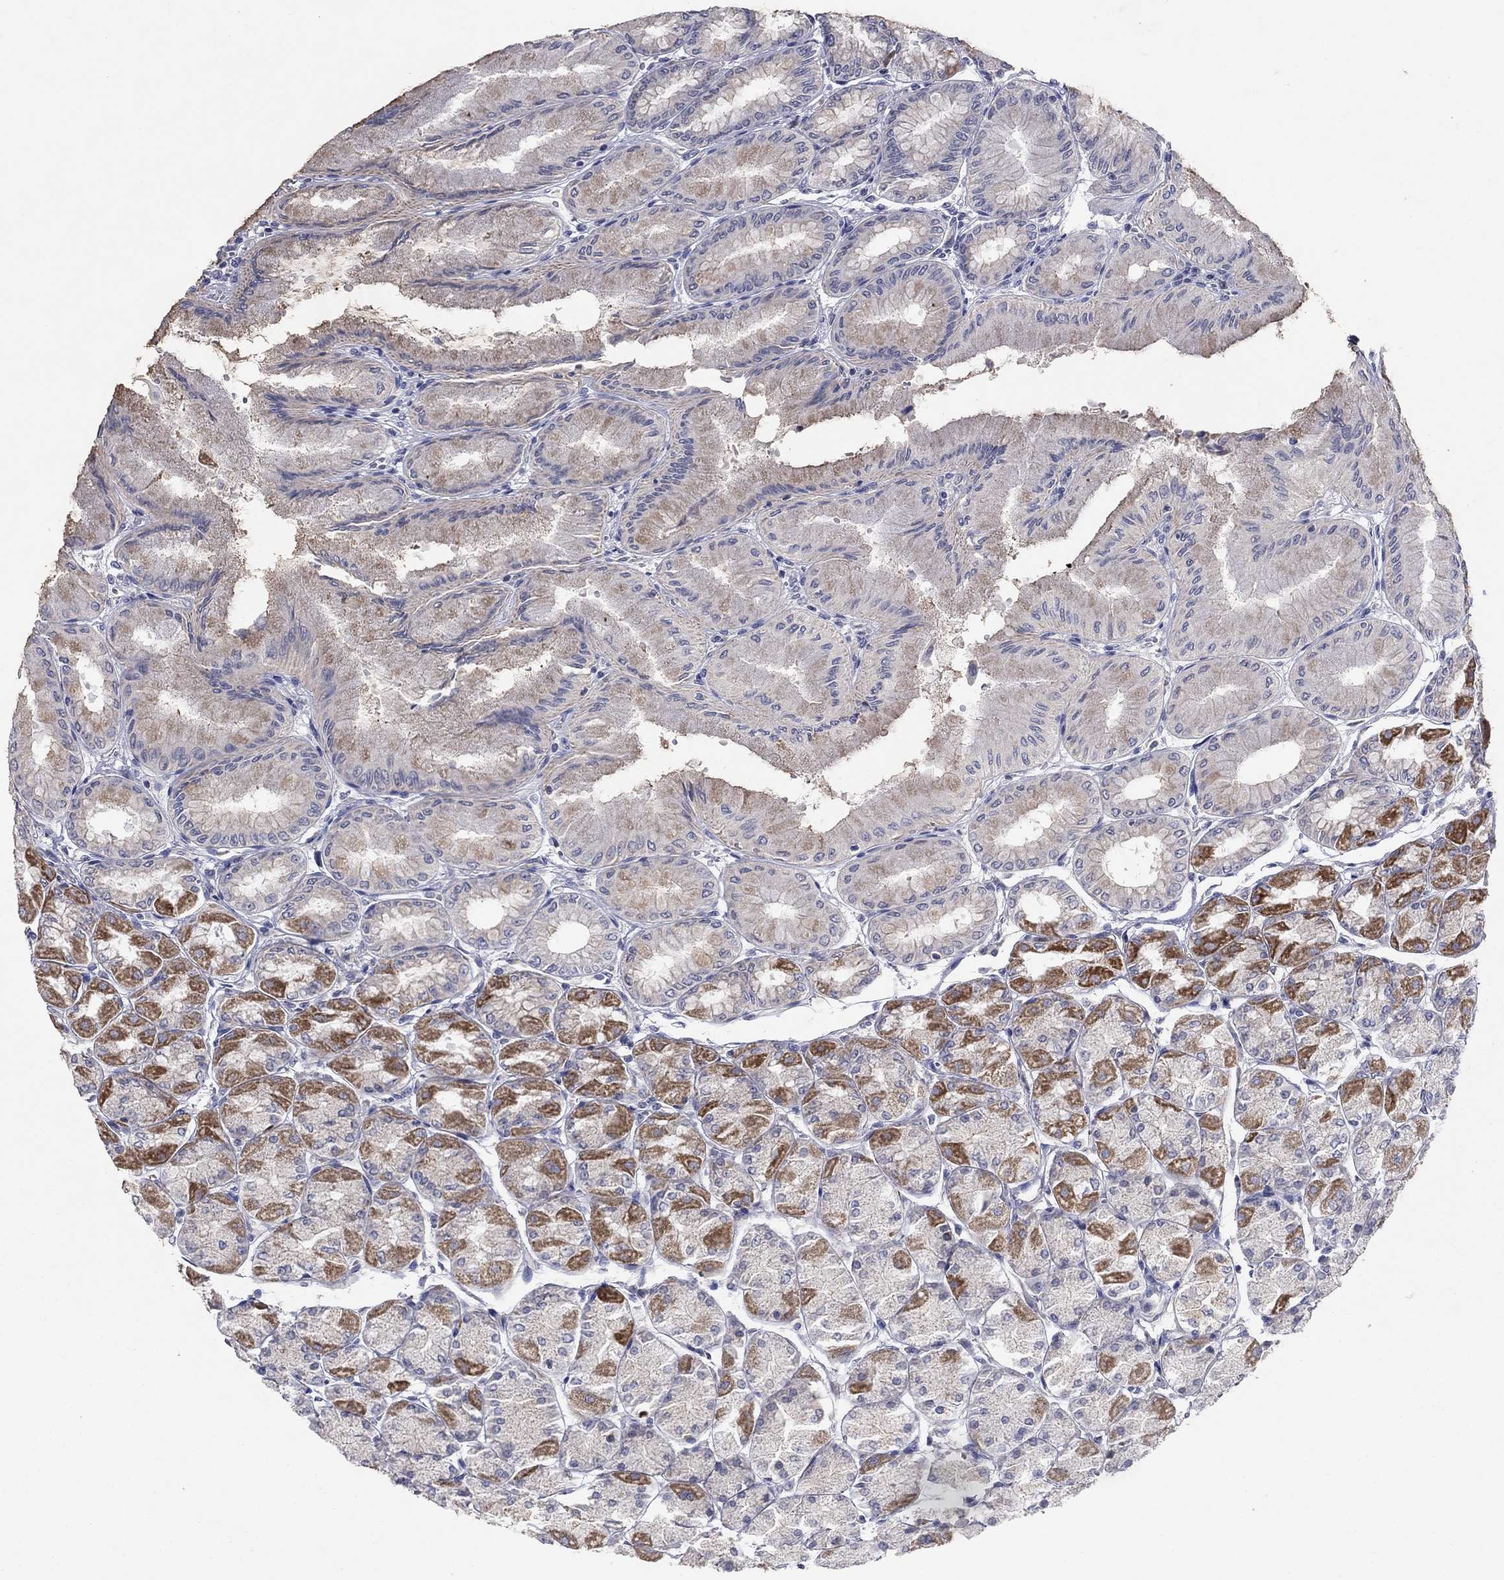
{"staining": {"intensity": "strong", "quantity": "<25%", "location": "cytoplasmic/membranous"}, "tissue": "stomach", "cell_type": "Glandular cells", "image_type": "normal", "snomed": [{"axis": "morphology", "description": "Normal tissue, NOS"}, {"axis": "topography", "description": "Stomach, upper"}], "caption": "The histopathology image reveals staining of normal stomach, revealing strong cytoplasmic/membranous protein positivity (brown color) within glandular cells. Nuclei are stained in blue.", "gene": "PTGDS", "patient": {"sex": "male", "age": 60}}